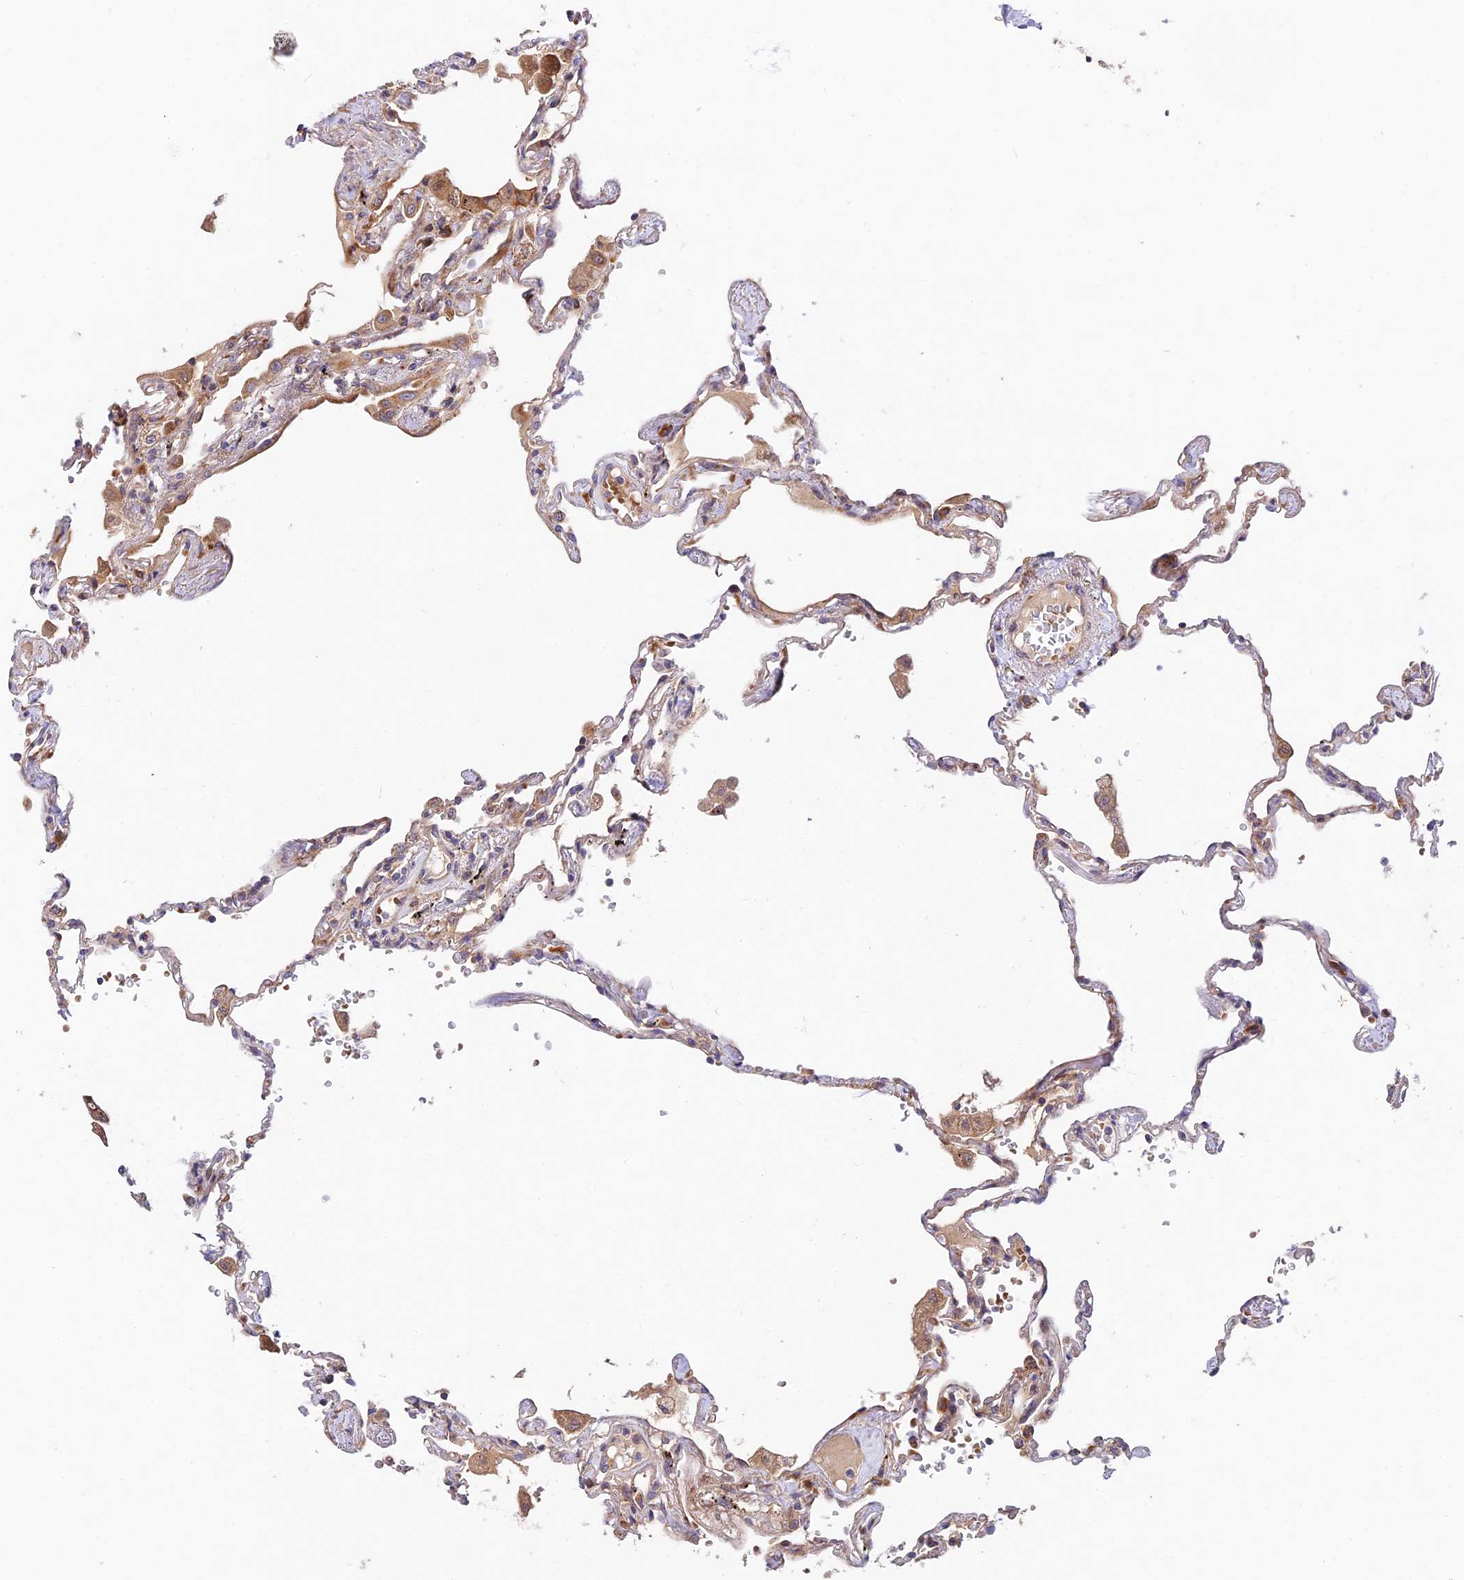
{"staining": {"intensity": "moderate", "quantity": "<25%", "location": "cytoplasmic/membranous"}, "tissue": "lung", "cell_type": "Alveolar cells", "image_type": "normal", "snomed": [{"axis": "morphology", "description": "Normal tissue, NOS"}, {"axis": "topography", "description": "Lung"}], "caption": "Immunohistochemistry staining of benign lung, which reveals low levels of moderate cytoplasmic/membranous expression in about <25% of alveolar cells indicating moderate cytoplasmic/membranous protein staining. The staining was performed using DAB (brown) for protein detection and nuclei were counterstained in hematoxylin (blue).", "gene": "FUOM", "patient": {"sex": "female", "age": 67}}